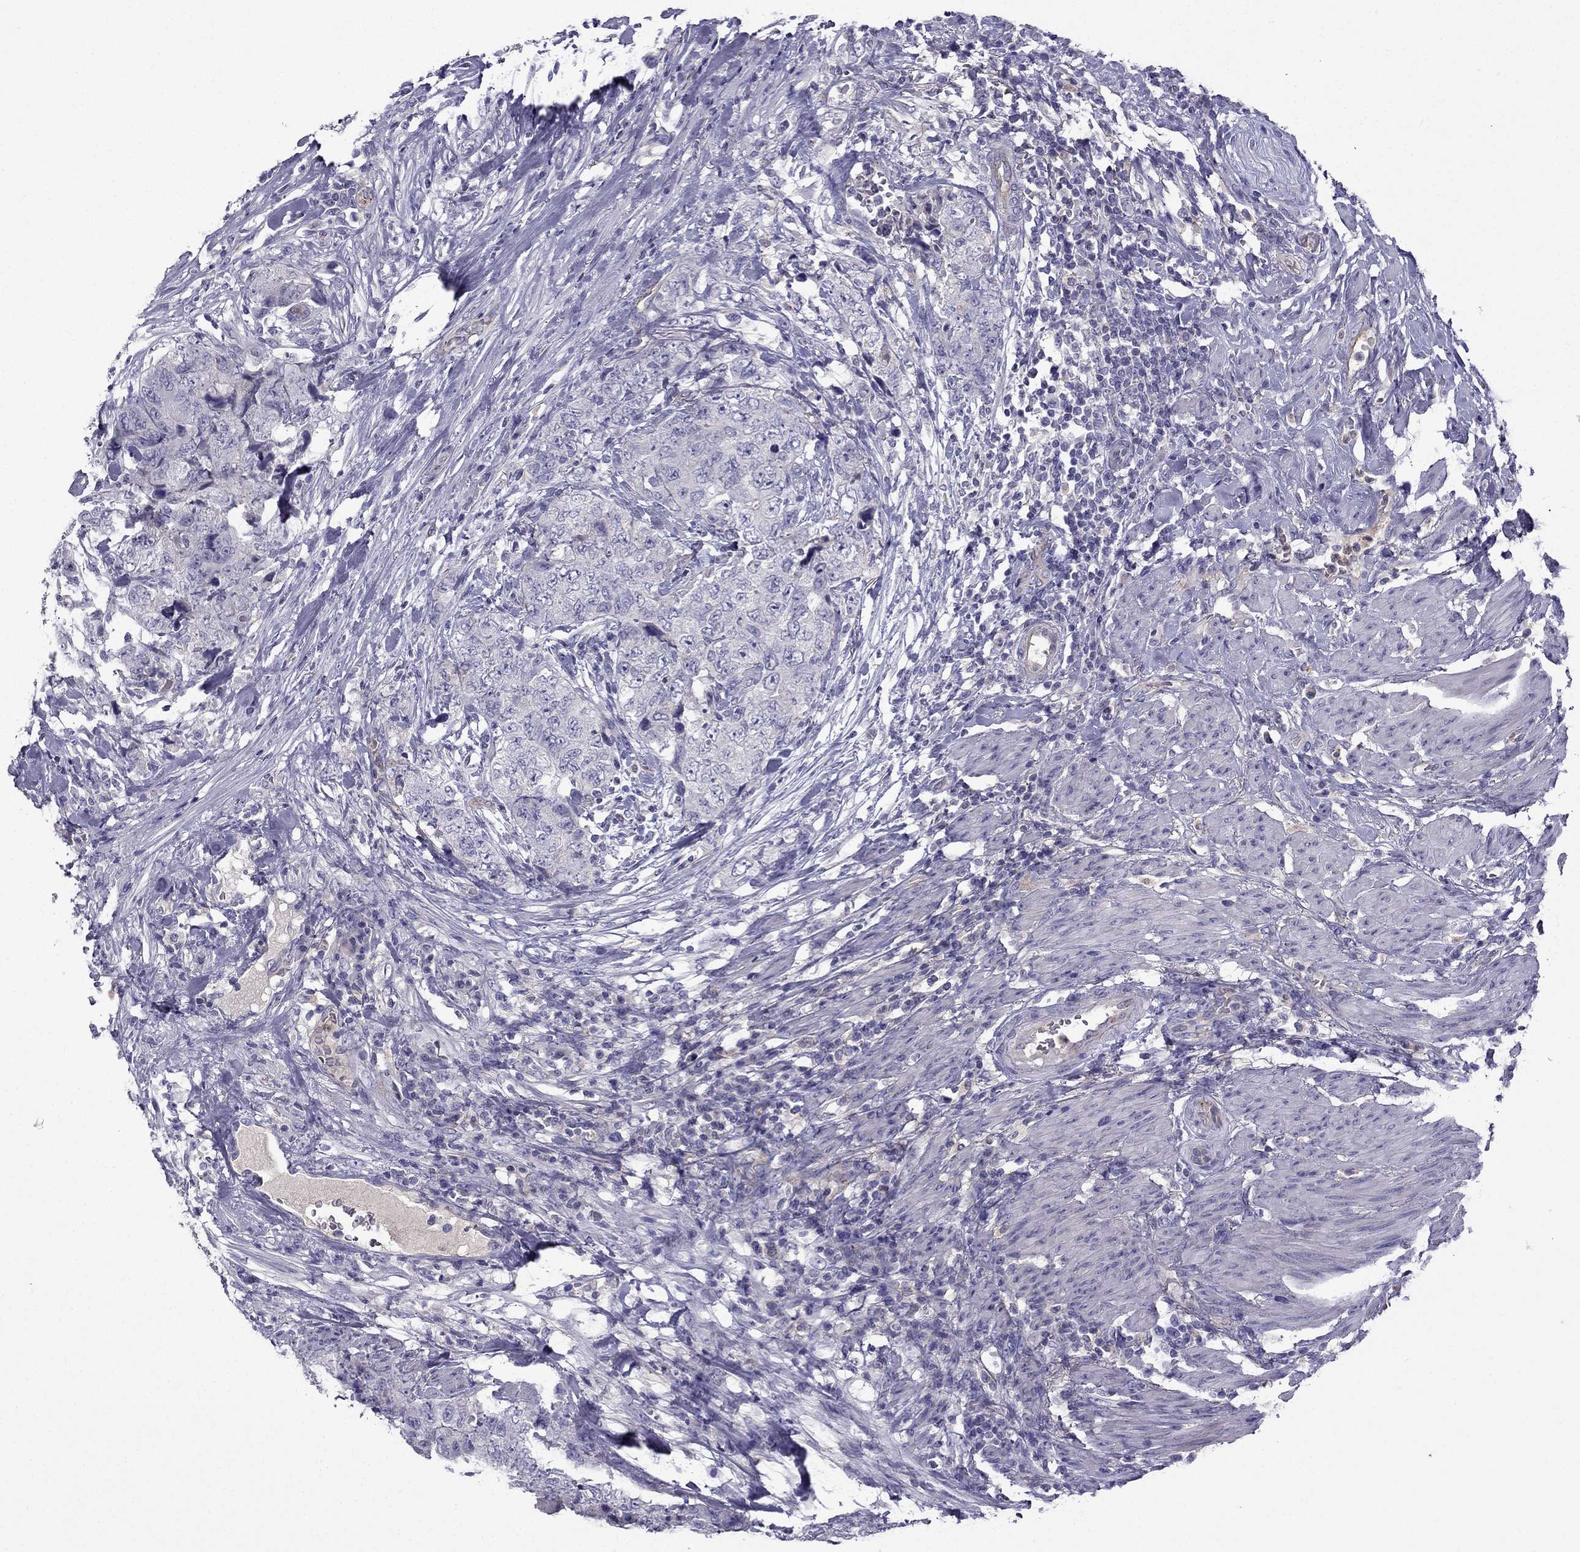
{"staining": {"intensity": "negative", "quantity": "none", "location": "none"}, "tissue": "urothelial cancer", "cell_type": "Tumor cells", "image_type": "cancer", "snomed": [{"axis": "morphology", "description": "Urothelial carcinoma, High grade"}, {"axis": "topography", "description": "Urinary bladder"}], "caption": "Tumor cells are negative for protein expression in human high-grade urothelial carcinoma.", "gene": "STOML3", "patient": {"sex": "female", "age": 78}}